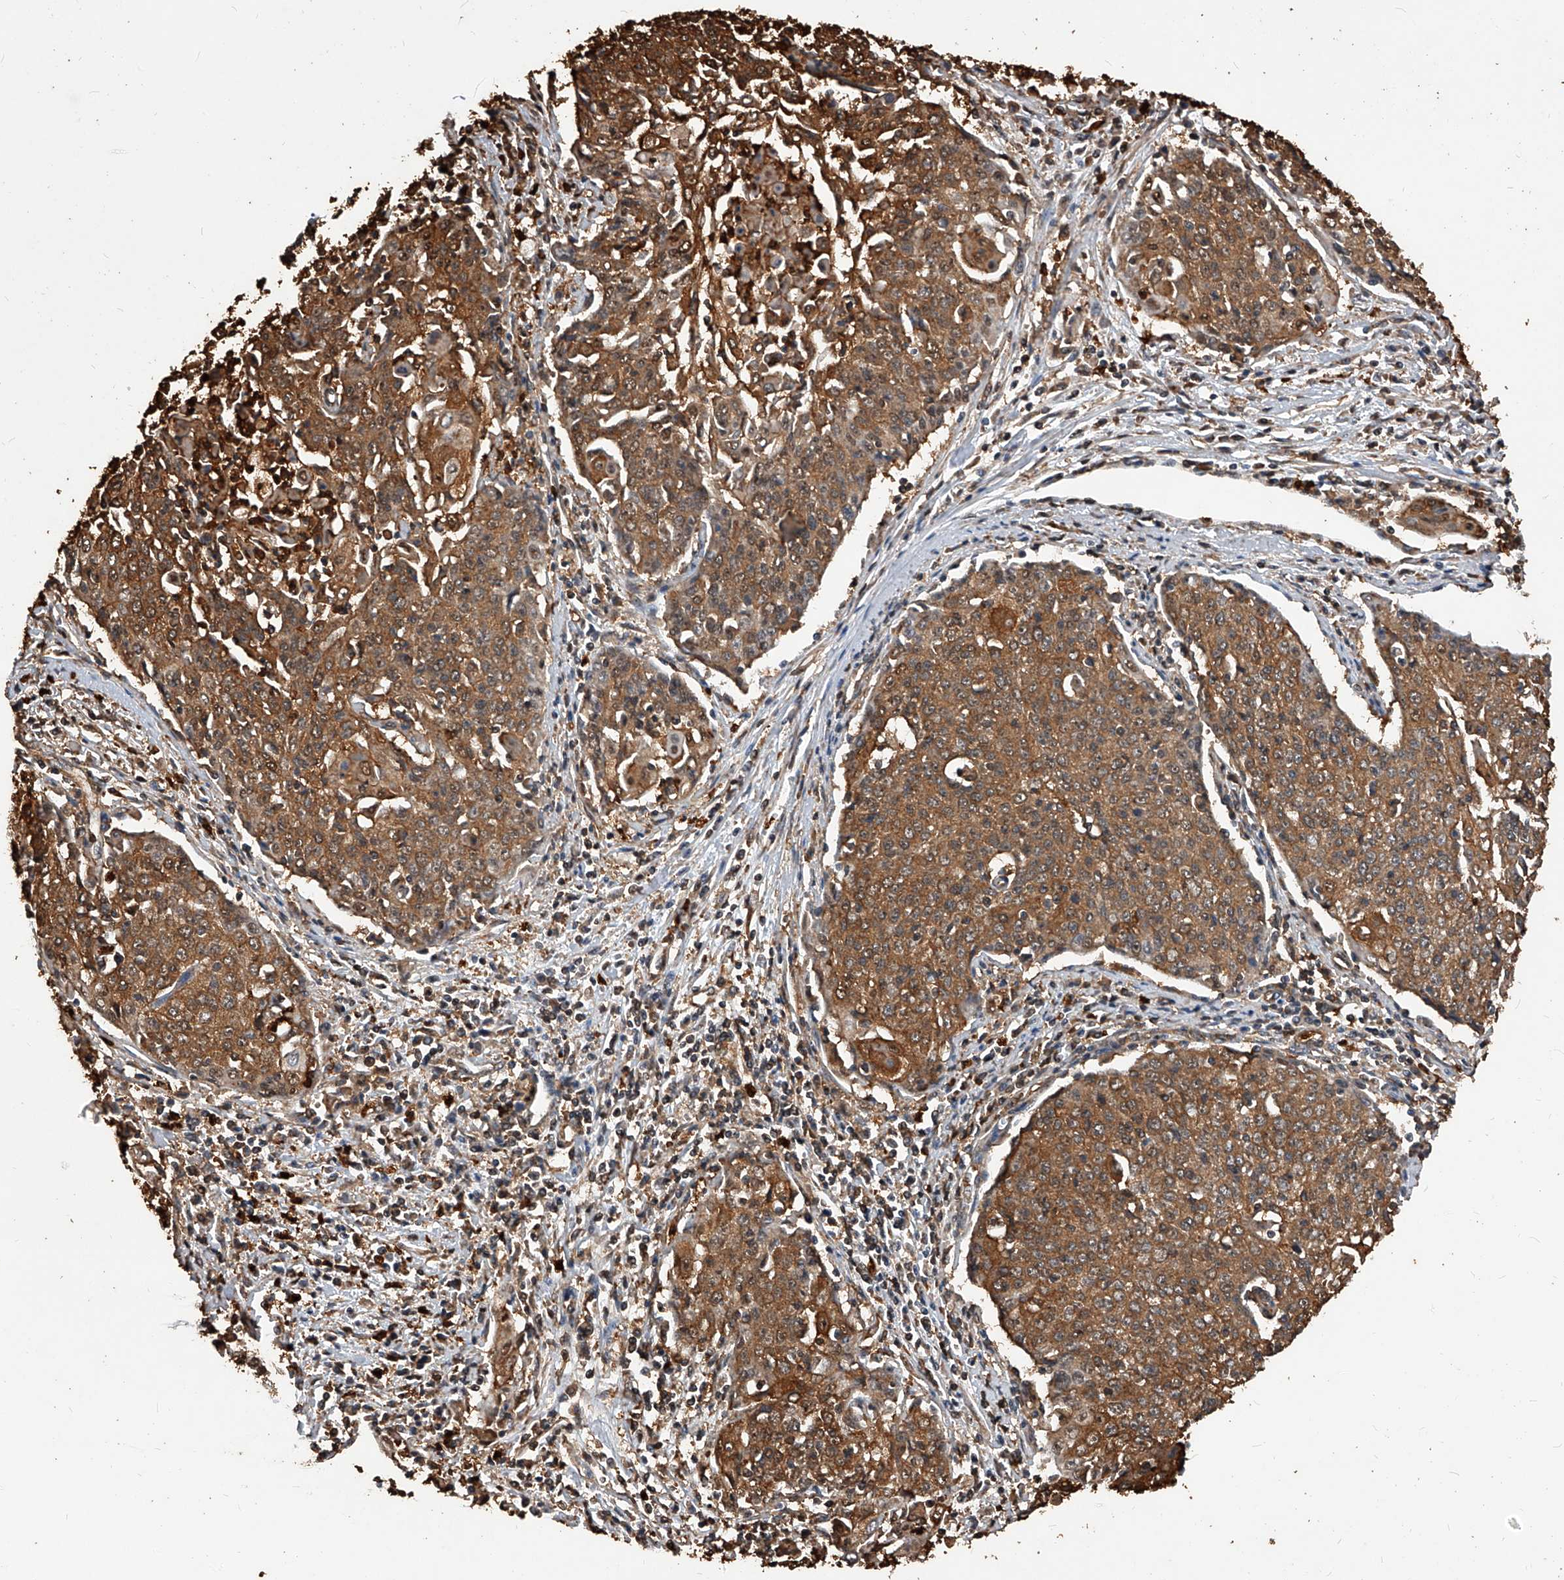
{"staining": {"intensity": "moderate", "quantity": ">75%", "location": "cytoplasmic/membranous"}, "tissue": "cervical cancer", "cell_type": "Tumor cells", "image_type": "cancer", "snomed": [{"axis": "morphology", "description": "Squamous cell carcinoma, NOS"}, {"axis": "topography", "description": "Cervix"}], "caption": "Immunohistochemical staining of cervical cancer displays medium levels of moderate cytoplasmic/membranous protein staining in about >75% of tumor cells.", "gene": "UCP2", "patient": {"sex": "female", "age": 48}}